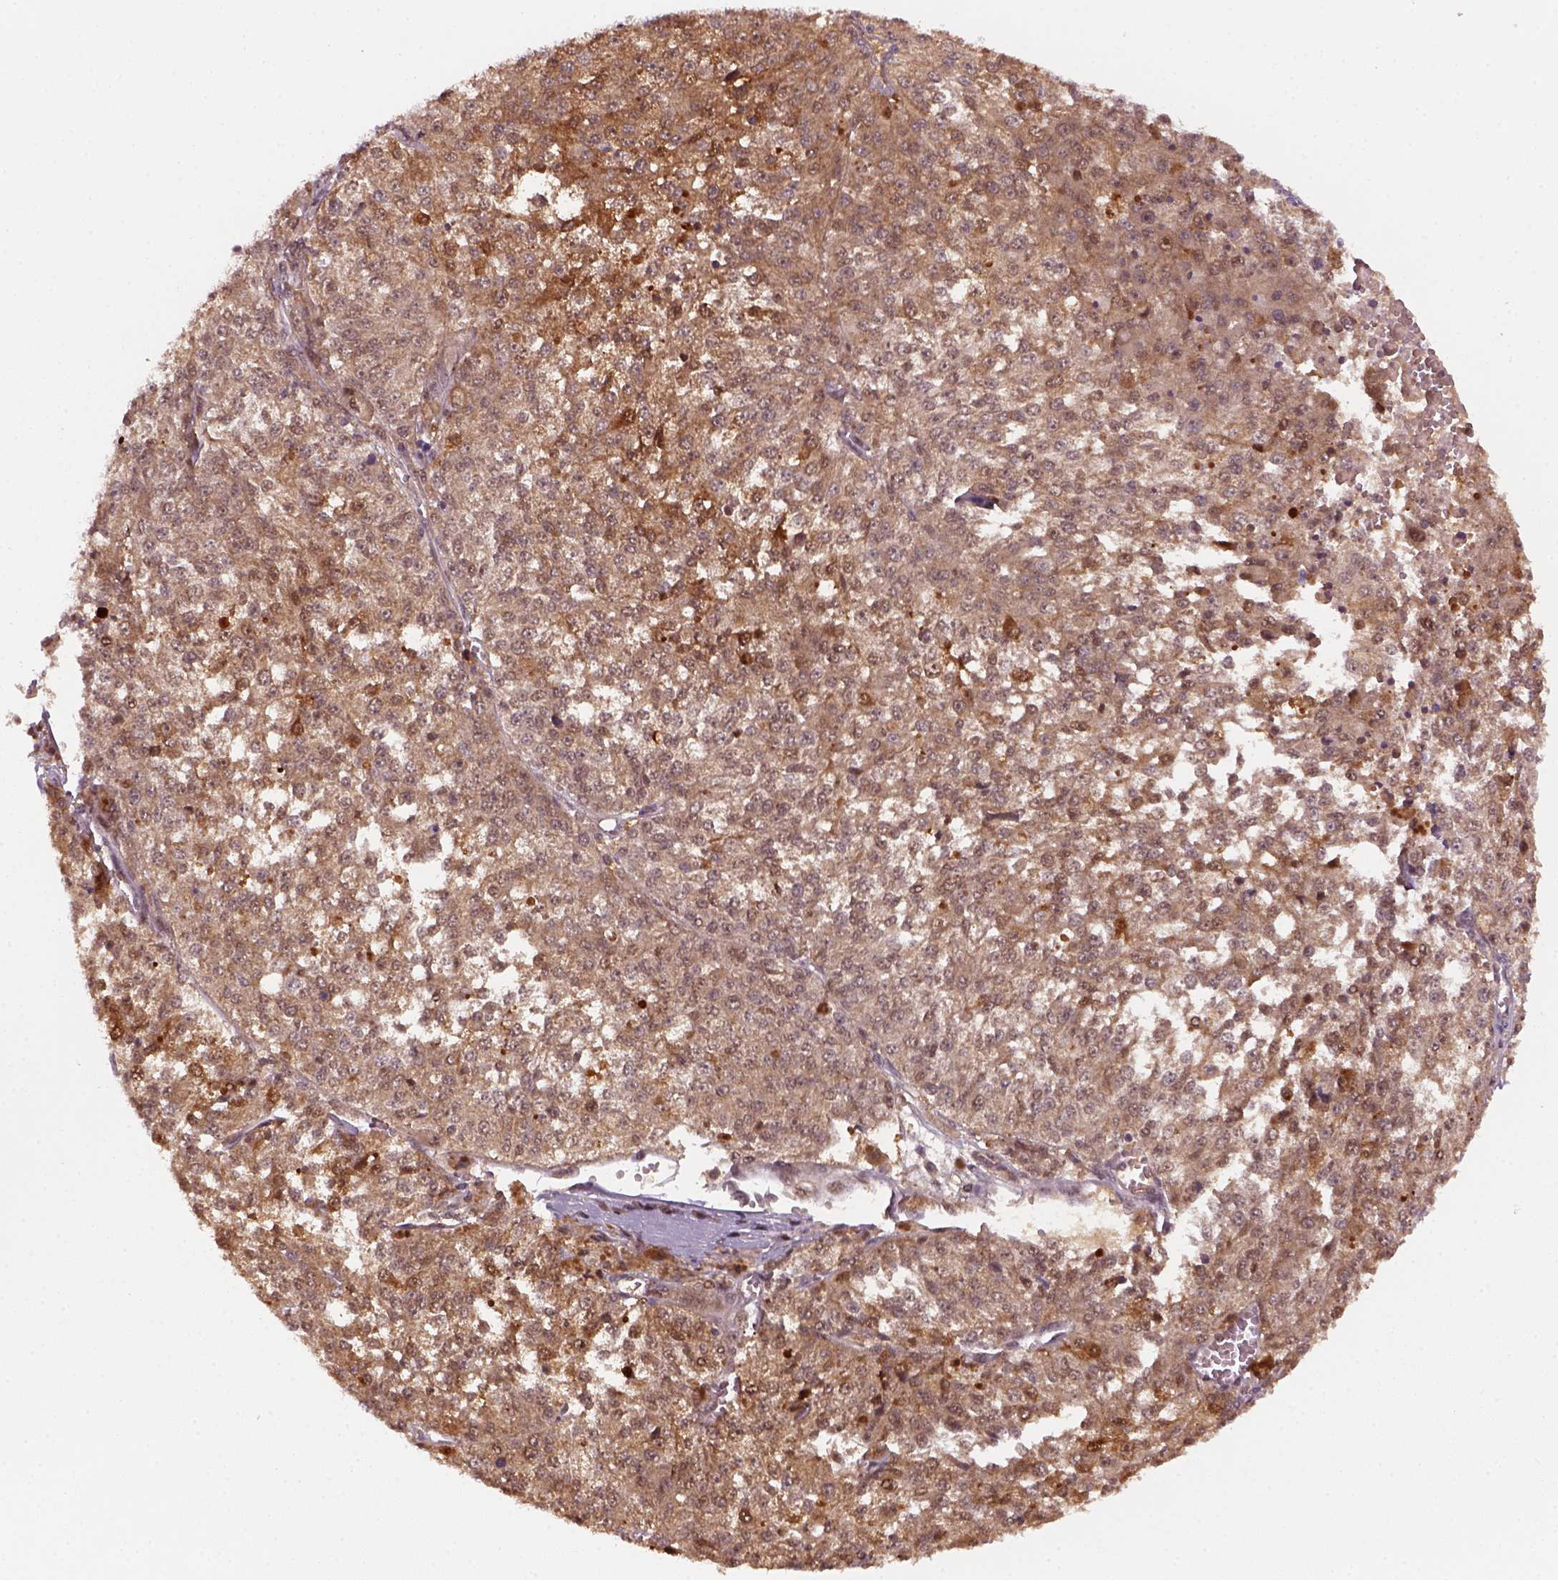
{"staining": {"intensity": "moderate", "quantity": ">75%", "location": "cytoplasmic/membranous,nuclear"}, "tissue": "melanoma", "cell_type": "Tumor cells", "image_type": "cancer", "snomed": [{"axis": "morphology", "description": "Malignant melanoma, Metastatic site"}, {"axis": "topography", "description": "Lymph node"}], "caption": "DAB immunohistochemical staining of malignant melanoma (metastatic site) displays moderate cytoplasmic/membranous and nuclear protein expression in approximately >75% of tumor cells. (IHC, brightfield microscopy, high magnification).", "gene": "GOT1", "patient": {"sex": "female", "age": 64}}